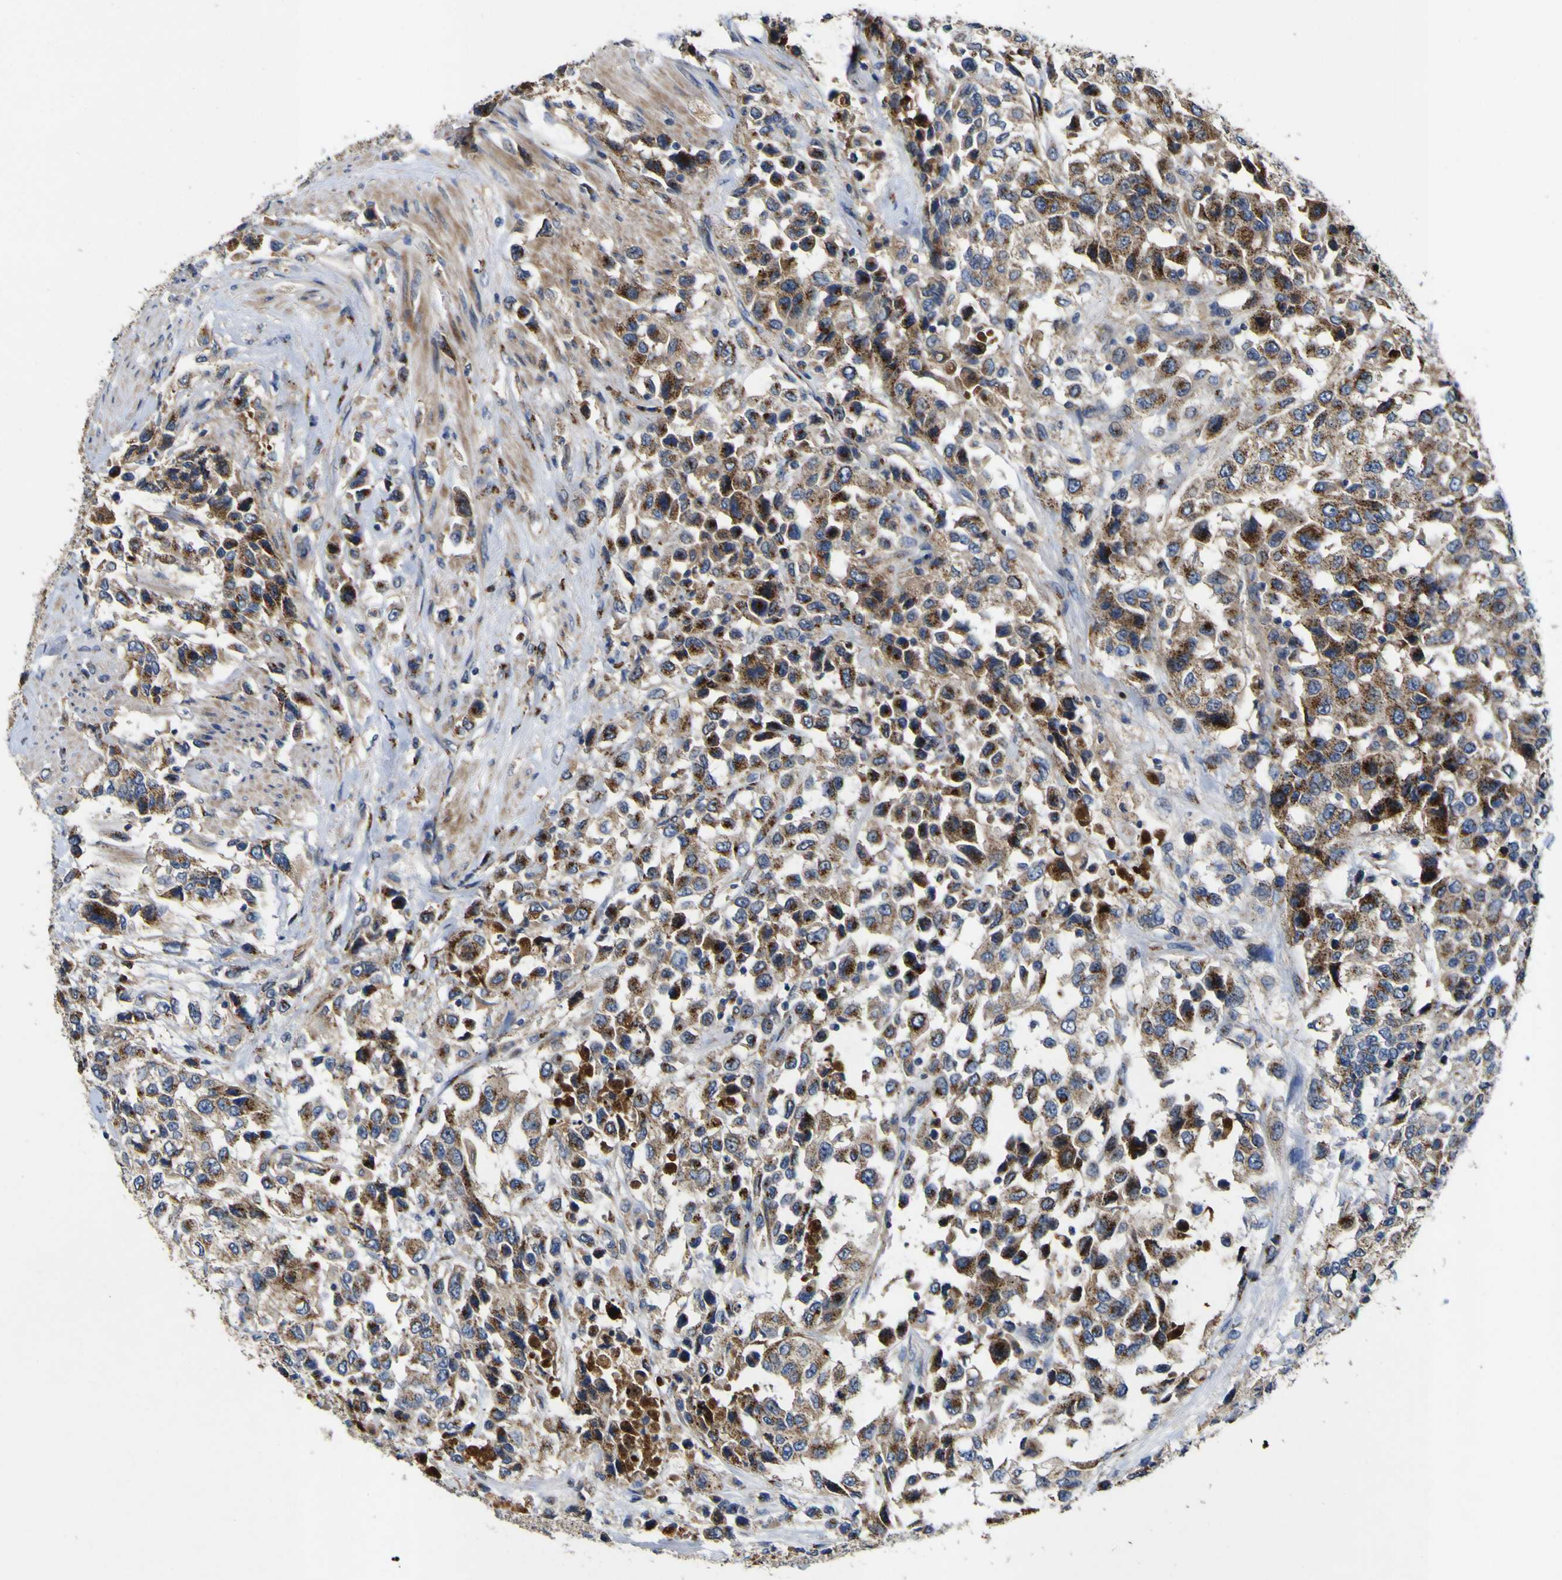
{"staining": {"intensity": "strong", "quantity": ">75%", "location": "cytoplasmic/membranous"}, "tissue": "urothelial cancer", "cell_type": "Tumor cells", "image_type": "cancer", "snomed": [{"axis": "morphology", "description": "Urothelial carcinoma, High grade"}, {"axis": "topography", "description": "Urinary bladder"}], "caption": "This is an image of immunohistochemistry staining of urothelial carcinoma (high-grade), which shows strong expression in the cytoplasmic/membranous of tumor cells.", "gene": "COA1", "patient": {"sex": "female", "age": 80}}